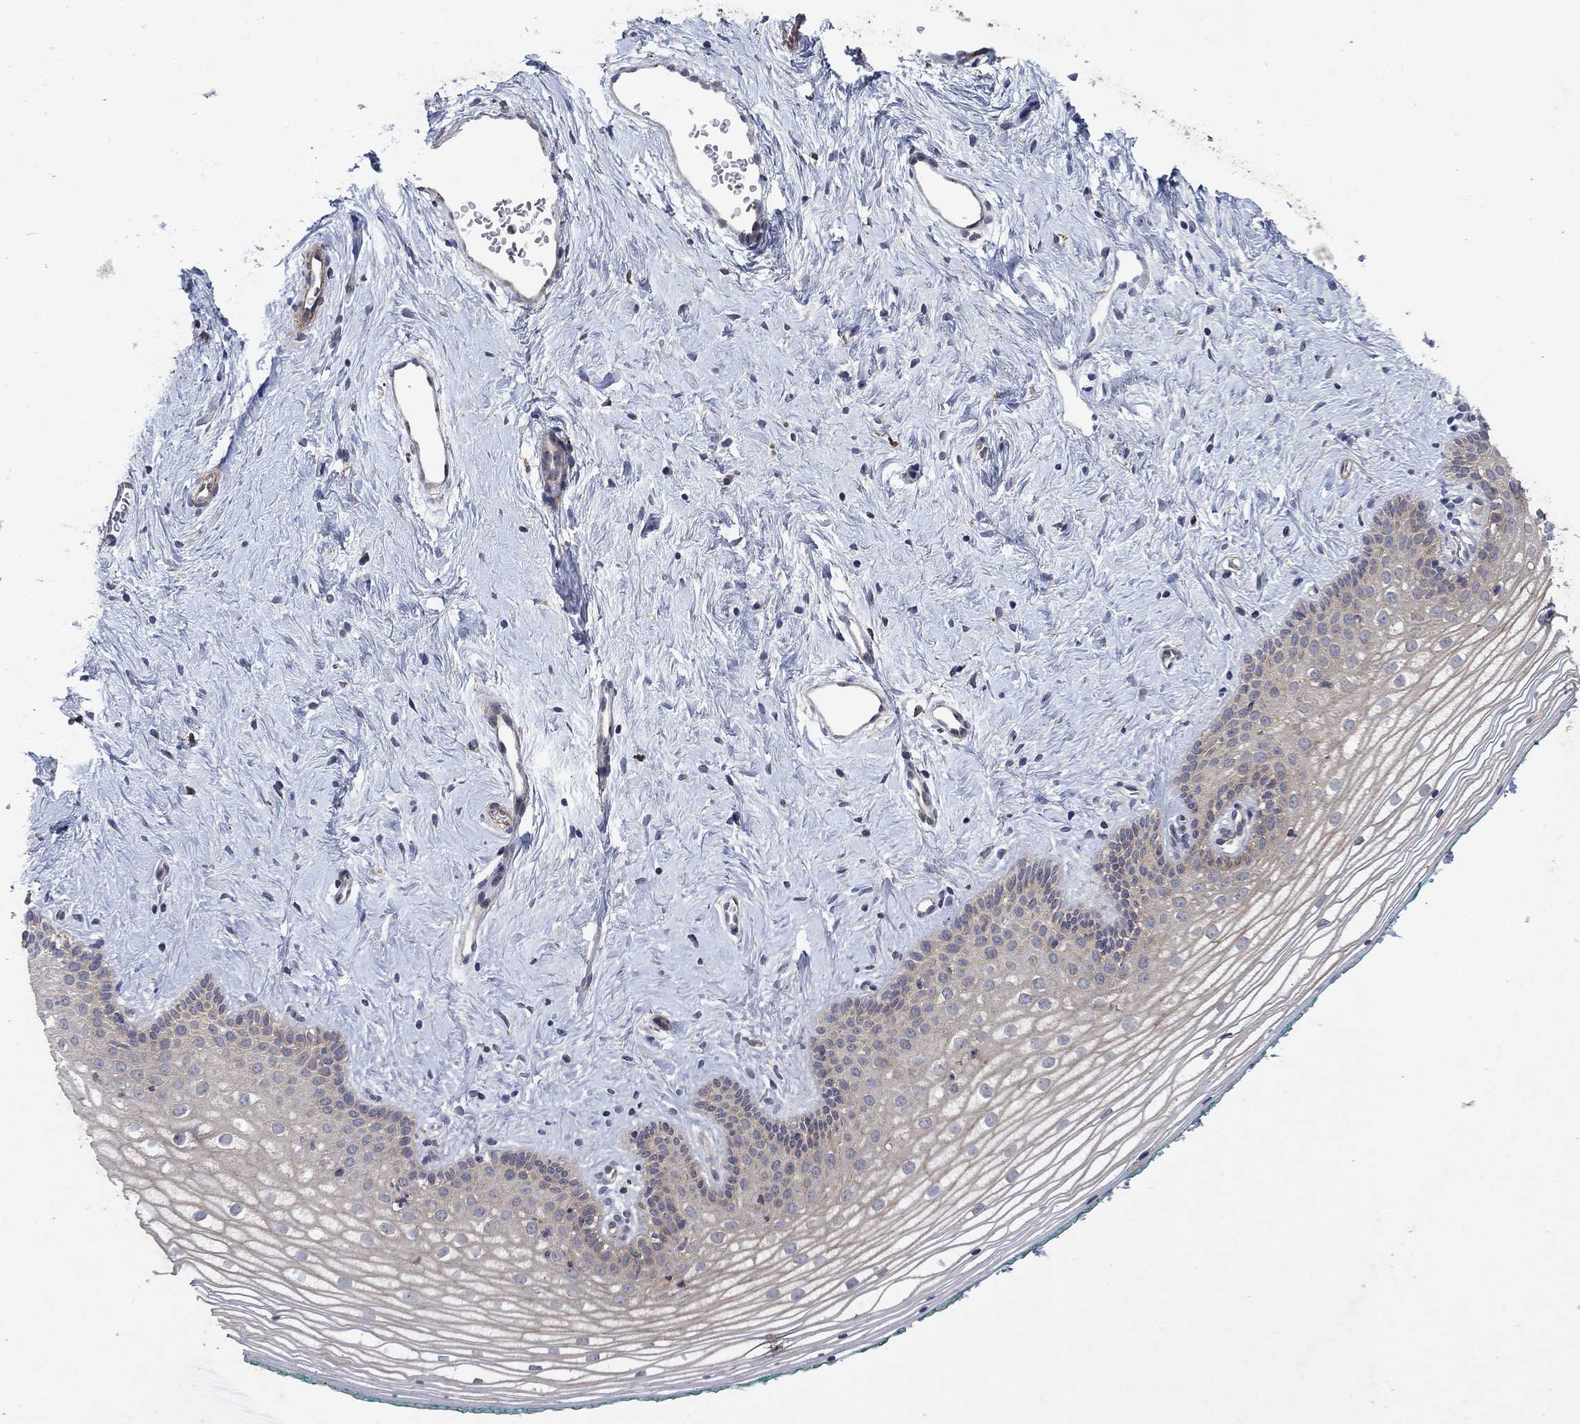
{"staining": {"intensity": "weak", "quantity": "25%-75%", "location": "cytoplasmic/membranous"}, "tissue": "vagina", "cell_type": "Squamous epithelial cells", "image_type": "normal", "snomed": [{"axis": "morphology", "description": "Normal tissue, NOS"}, {"axis": "topography", "description": "Vagina"}], "caption": "Protein staining of normal vagina displays weak cytoplasmic/membranous staining in approximately 25%-75% of squamous epithelial cells.", "gene": "FRG1", "patient": {"sex": "female", "age": 36}}